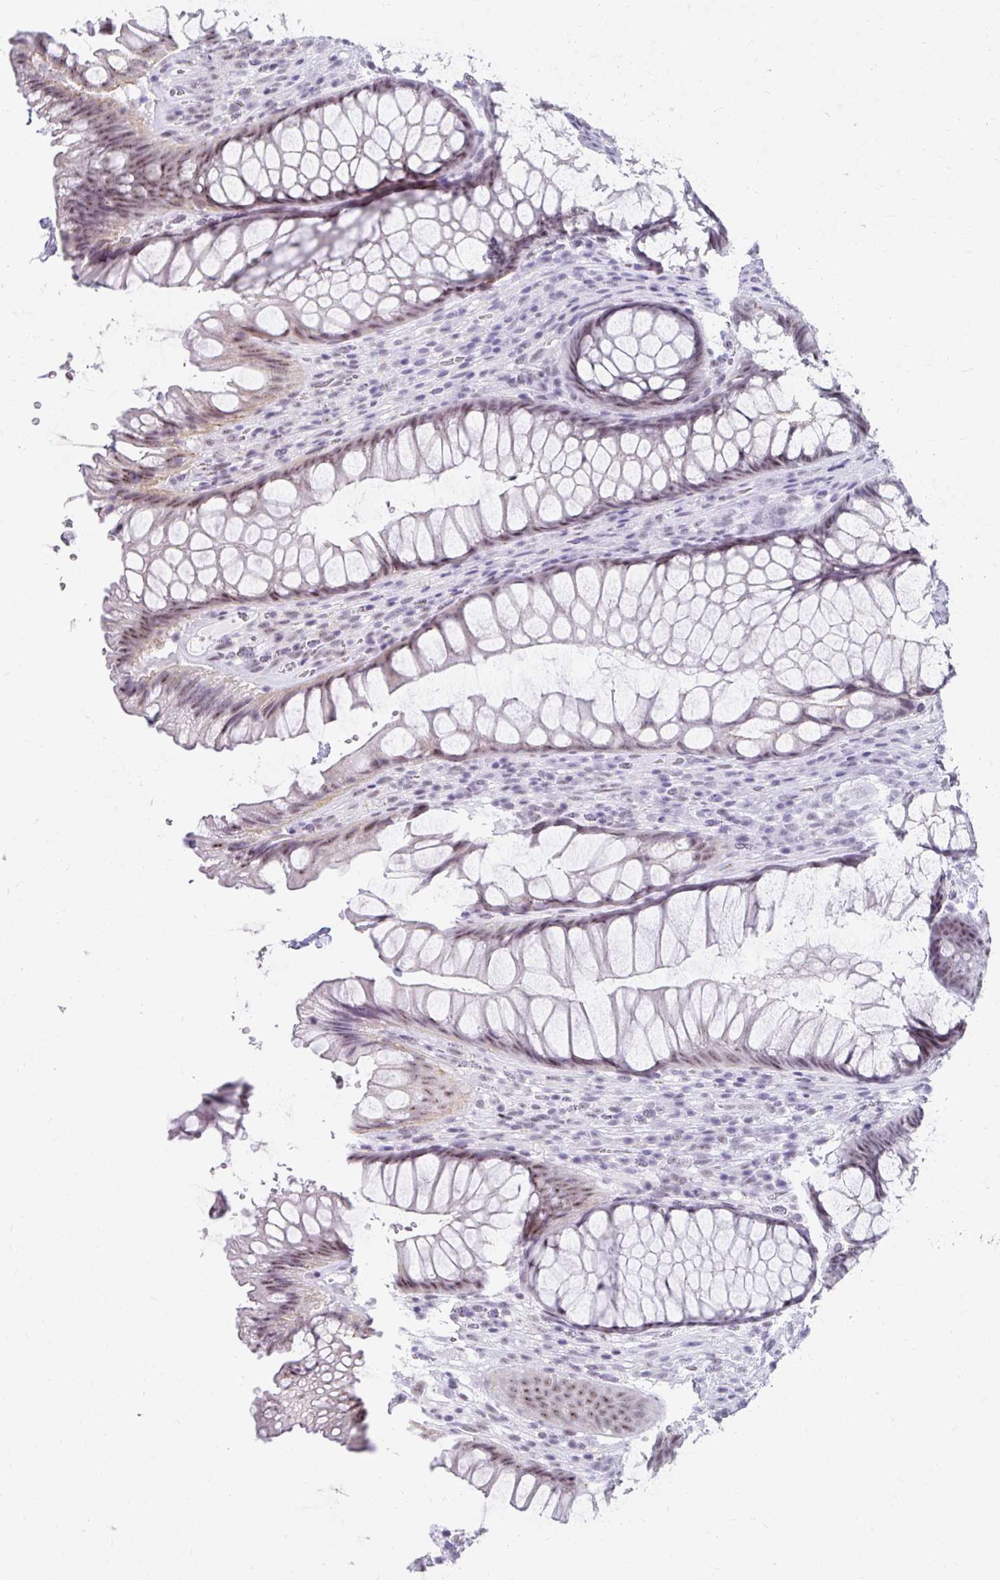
{"staining": {"intensity": "weak", "quantity": "25%-75%", "location": "nuclear"}, "tissue": "rectum", "cell_type": "Glandular cells", "image_type": "normal", "snomed": [{"axis": "morphology", "description": "Normal tissue, NOS"}, {"axis": "topography", "description": "Rectum"}], "caption": "Protein staining shows weak nuclear positivity in about 25%-75% of glandular cells in benign rectum.", "gene": "C20orf85", "patient": {"sex": "male", "age": 53}}